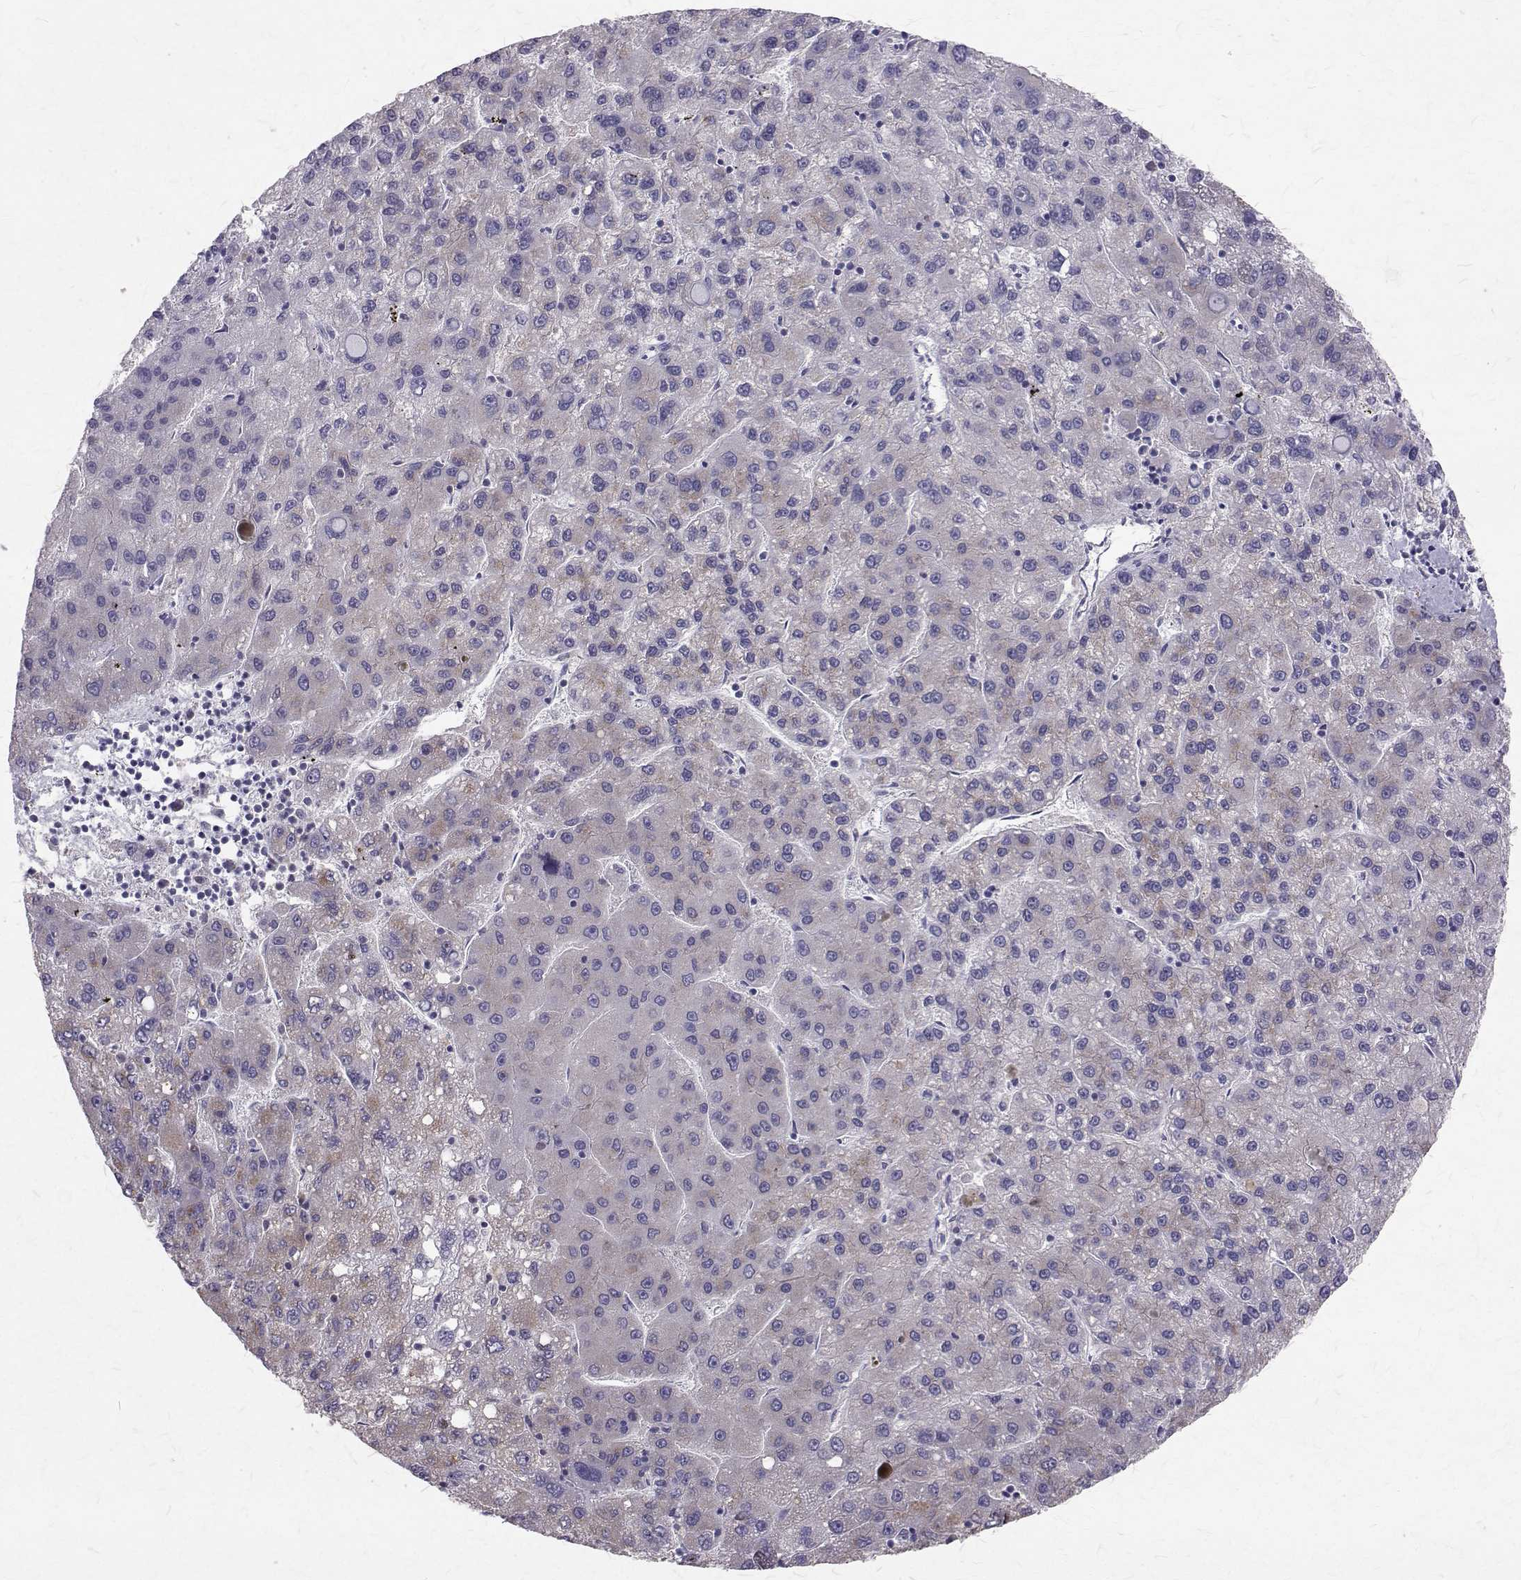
{"staining": {"intensity": "weak", "quantity": "<25%", "location": "cytoplasmic/membranous"}, "tissue": "liver cancer", "cell_type": "Tumor cells", "image_type": "cancer", "snomed": [{"axis": "morphology", "description": "Carcinoma, Hepatocellular, NOS"}, {"axis": "topography", "description": "Liver"}], "caption": "Hepatocellular carcinoma (liver) was stained to show a protein in brown. There is no significant staining in tumor cells.", "gene": "ARFGAP1", "patient": {"sex": "female", "age": 82}}